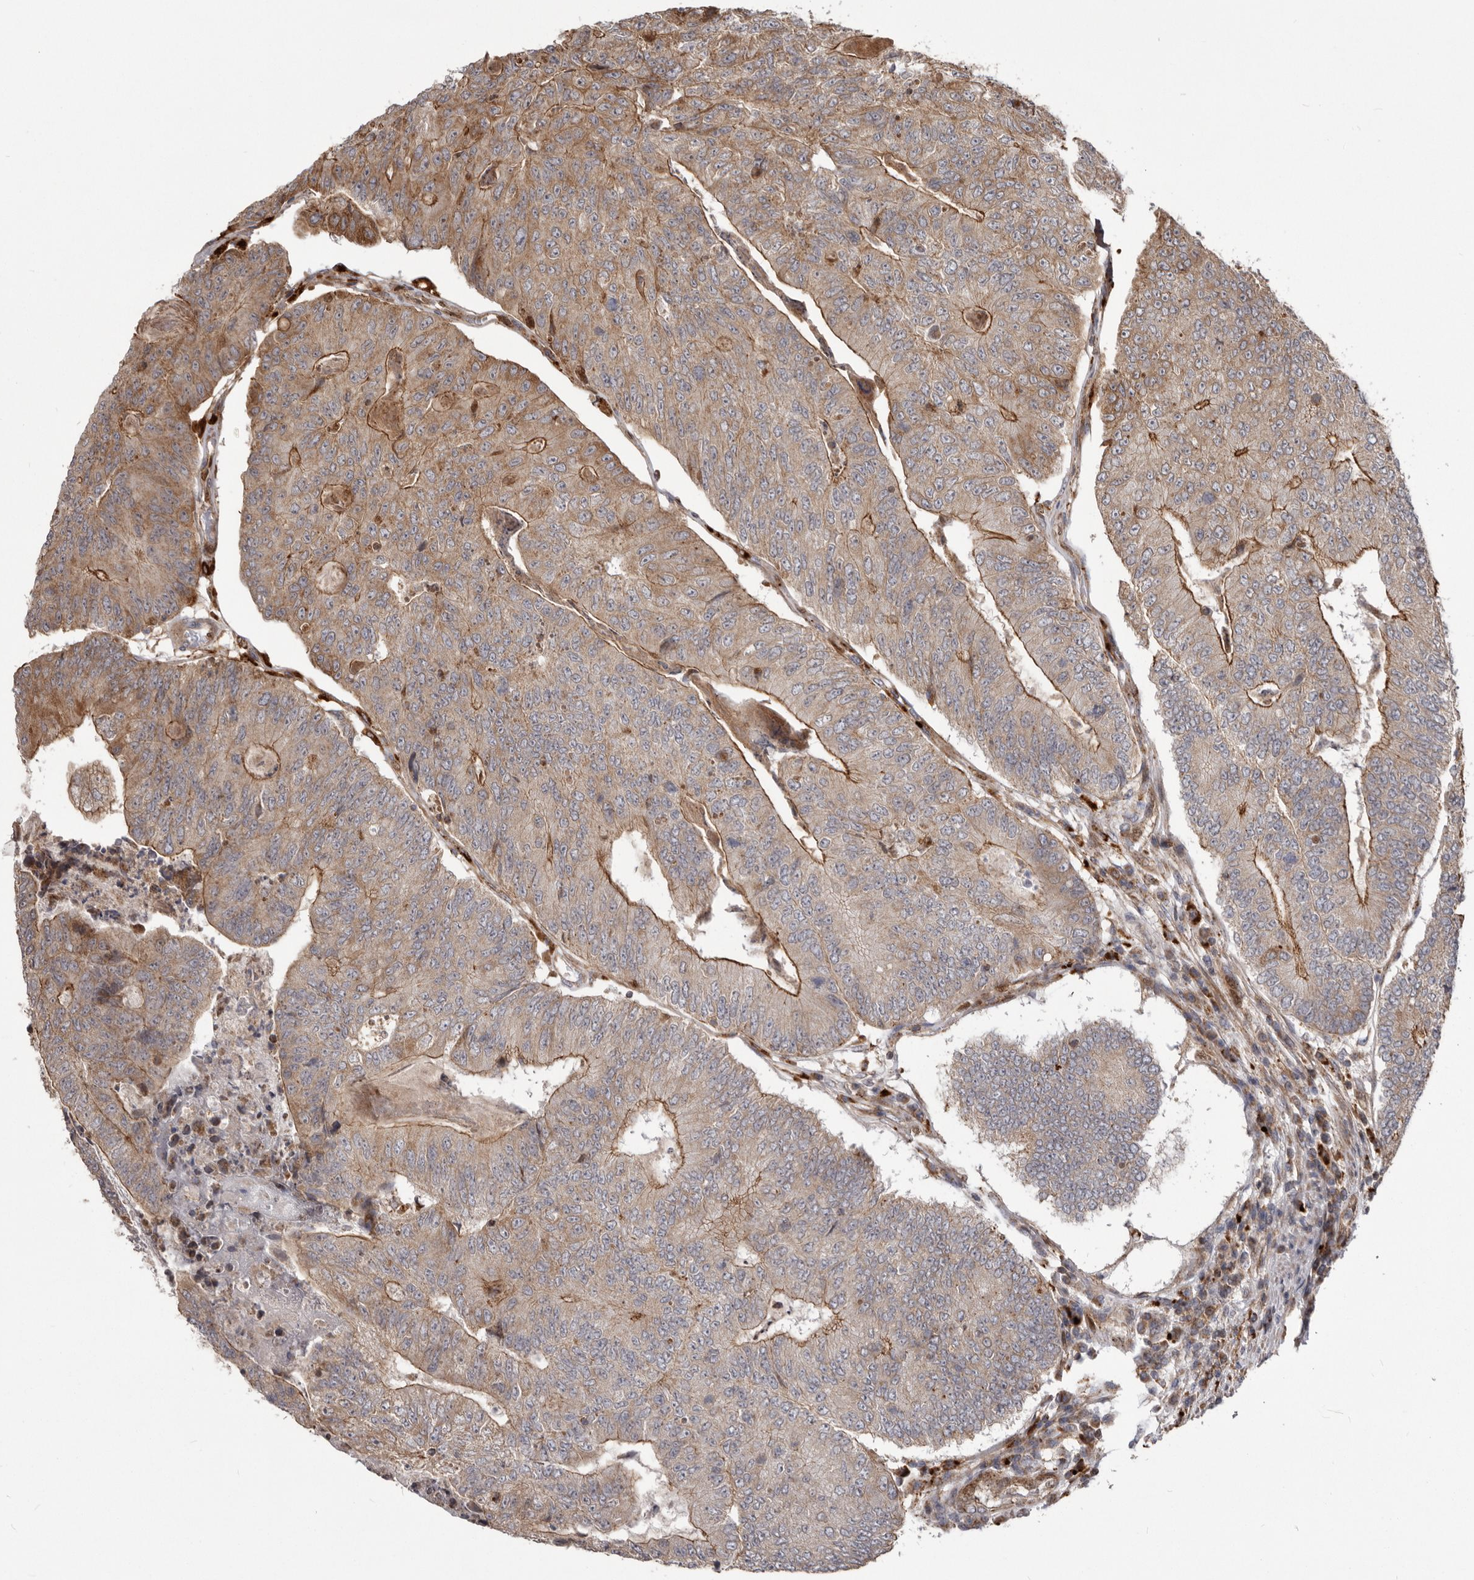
{"staining": {"intensity": "moderate", "quantity": ">75%", "location": "cytoplasmic/membranous"}, "tissue": "colorectal cancer", "cell_type": "Tumor cells", "image_type": "cancer", "snomed": [{"axis": "morphology", "description": "Adenocarcinoma, NOS"}, {"axis": "topography", "description": "Colon"}], "caption": "Immunohistochemical staining of adenocarcinoma (colorectal) reveals medium levels of moderate cytoplasmic/membranous staining in about >75% of tumor cells.", "gene": "NUP43", "patient": {"sex": "female", "age": 67}}